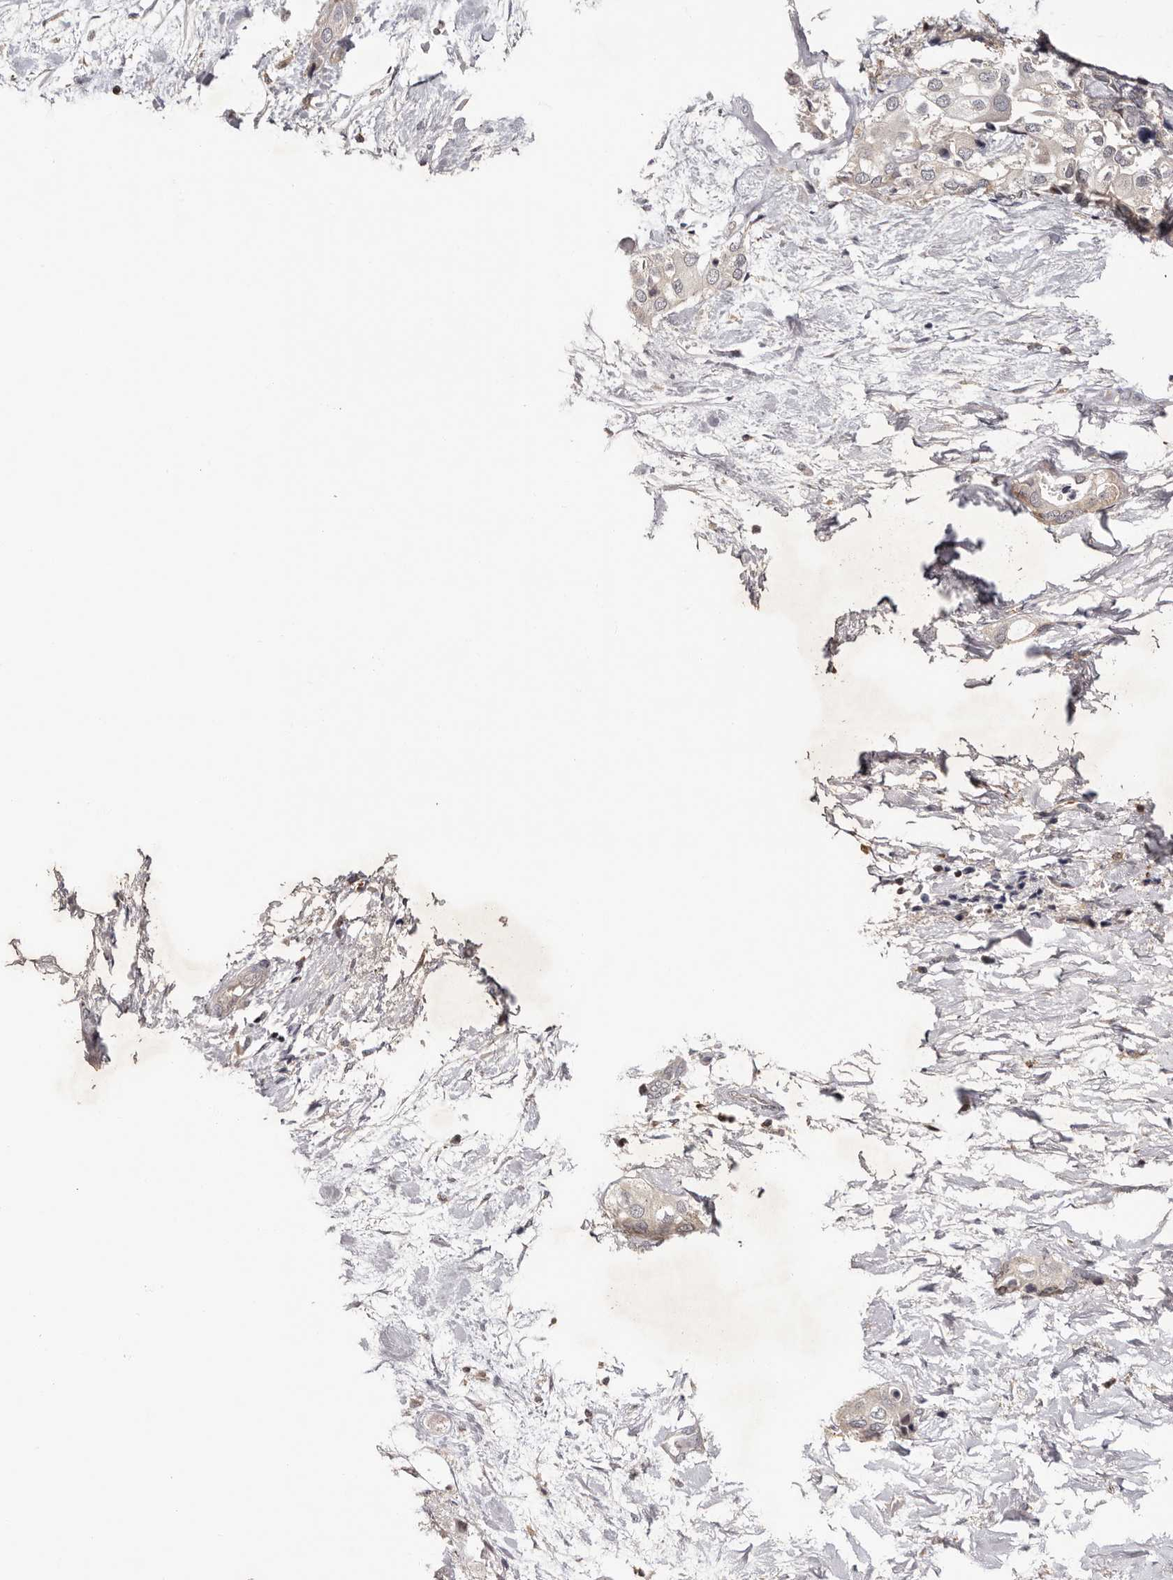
{"staining": {"intensity": "negative", "quantity": "none", "location": "none"}, "tissue": "urothelial cancer", "cell_type": "Tumor cells", "image_type": "cancer", "snomed": [{"axis": "morphology", "description": "Urothelial carcinoma, High grade"}, {"axis": "topography", "description": "Urinary bladder"}], "caption": "This is a photomicrograph of IHC staining of high-grade urothelial carcinoma, which shows no staining in tumor cells. The staining is performed using DAB (3,3'-diaminobenzidine) brown chromogen with nuclei counter-stained in using hematoxylin.", "gene": "ANKRD44", "patient": {"sex": "male", "age": 64}}